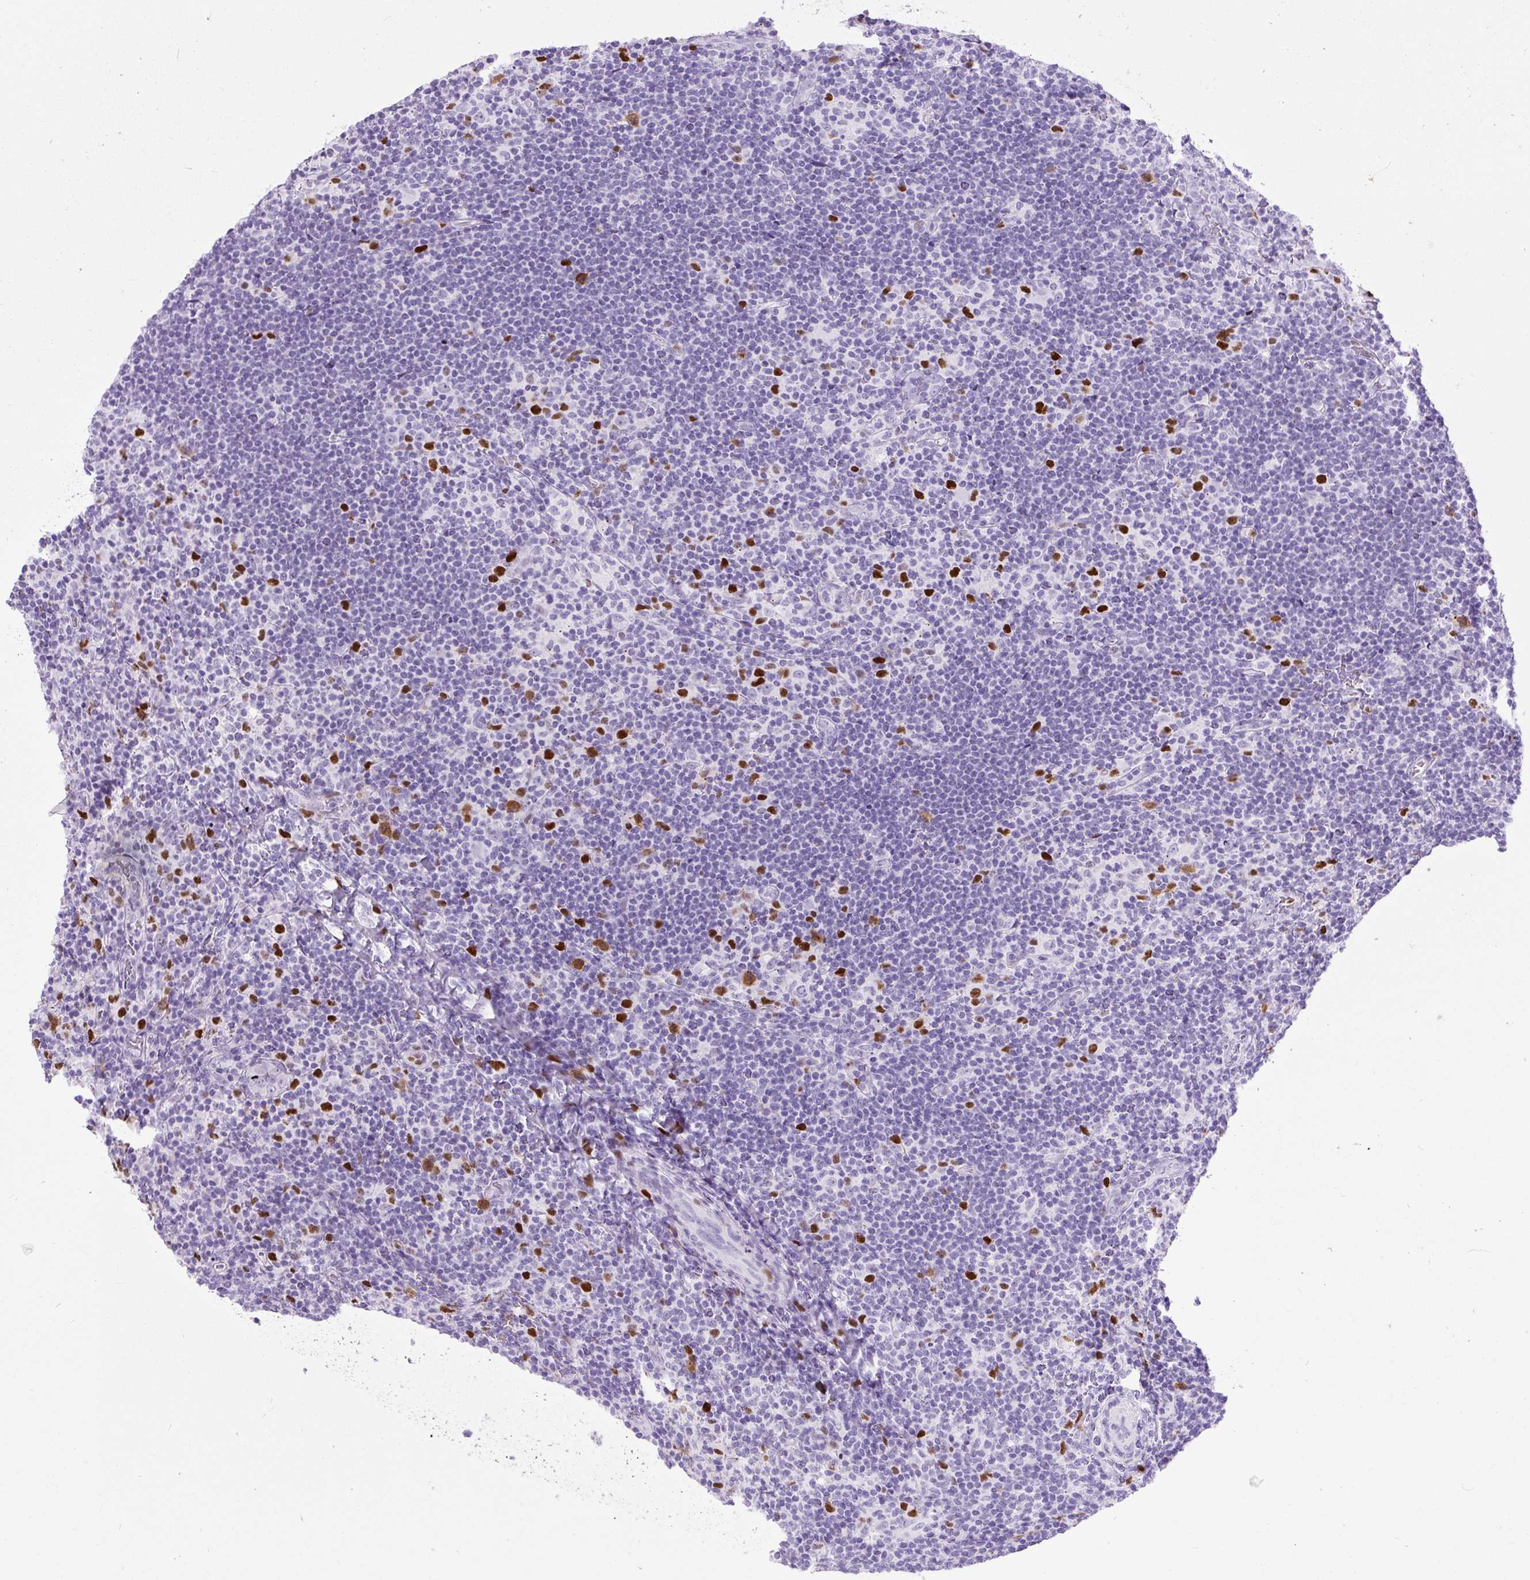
{"staining": {"intensity": "negative", "quantity": "none", "location": "none"}, "tissue": "lymphoma", "cell_type": "Tumor cells", "image_type": "cancer", "snomed": [{"axis": "morphology", "description": "Hodgkin's disease, NOS"}, {"axis": "topography", "description": "Lymph node"}], "caption": "High power microscopy histopathology image of an immunohistochemistry (IHC) photomicrograph of lymphoma, revealing no significant staining in tumor cells. (Brightfield microscopy of DAB (3,3'-diaminobenzidine) IHC at high magnification).", "gene": "RACGAP1", "patient": {"sex": "female", "age": 57}}